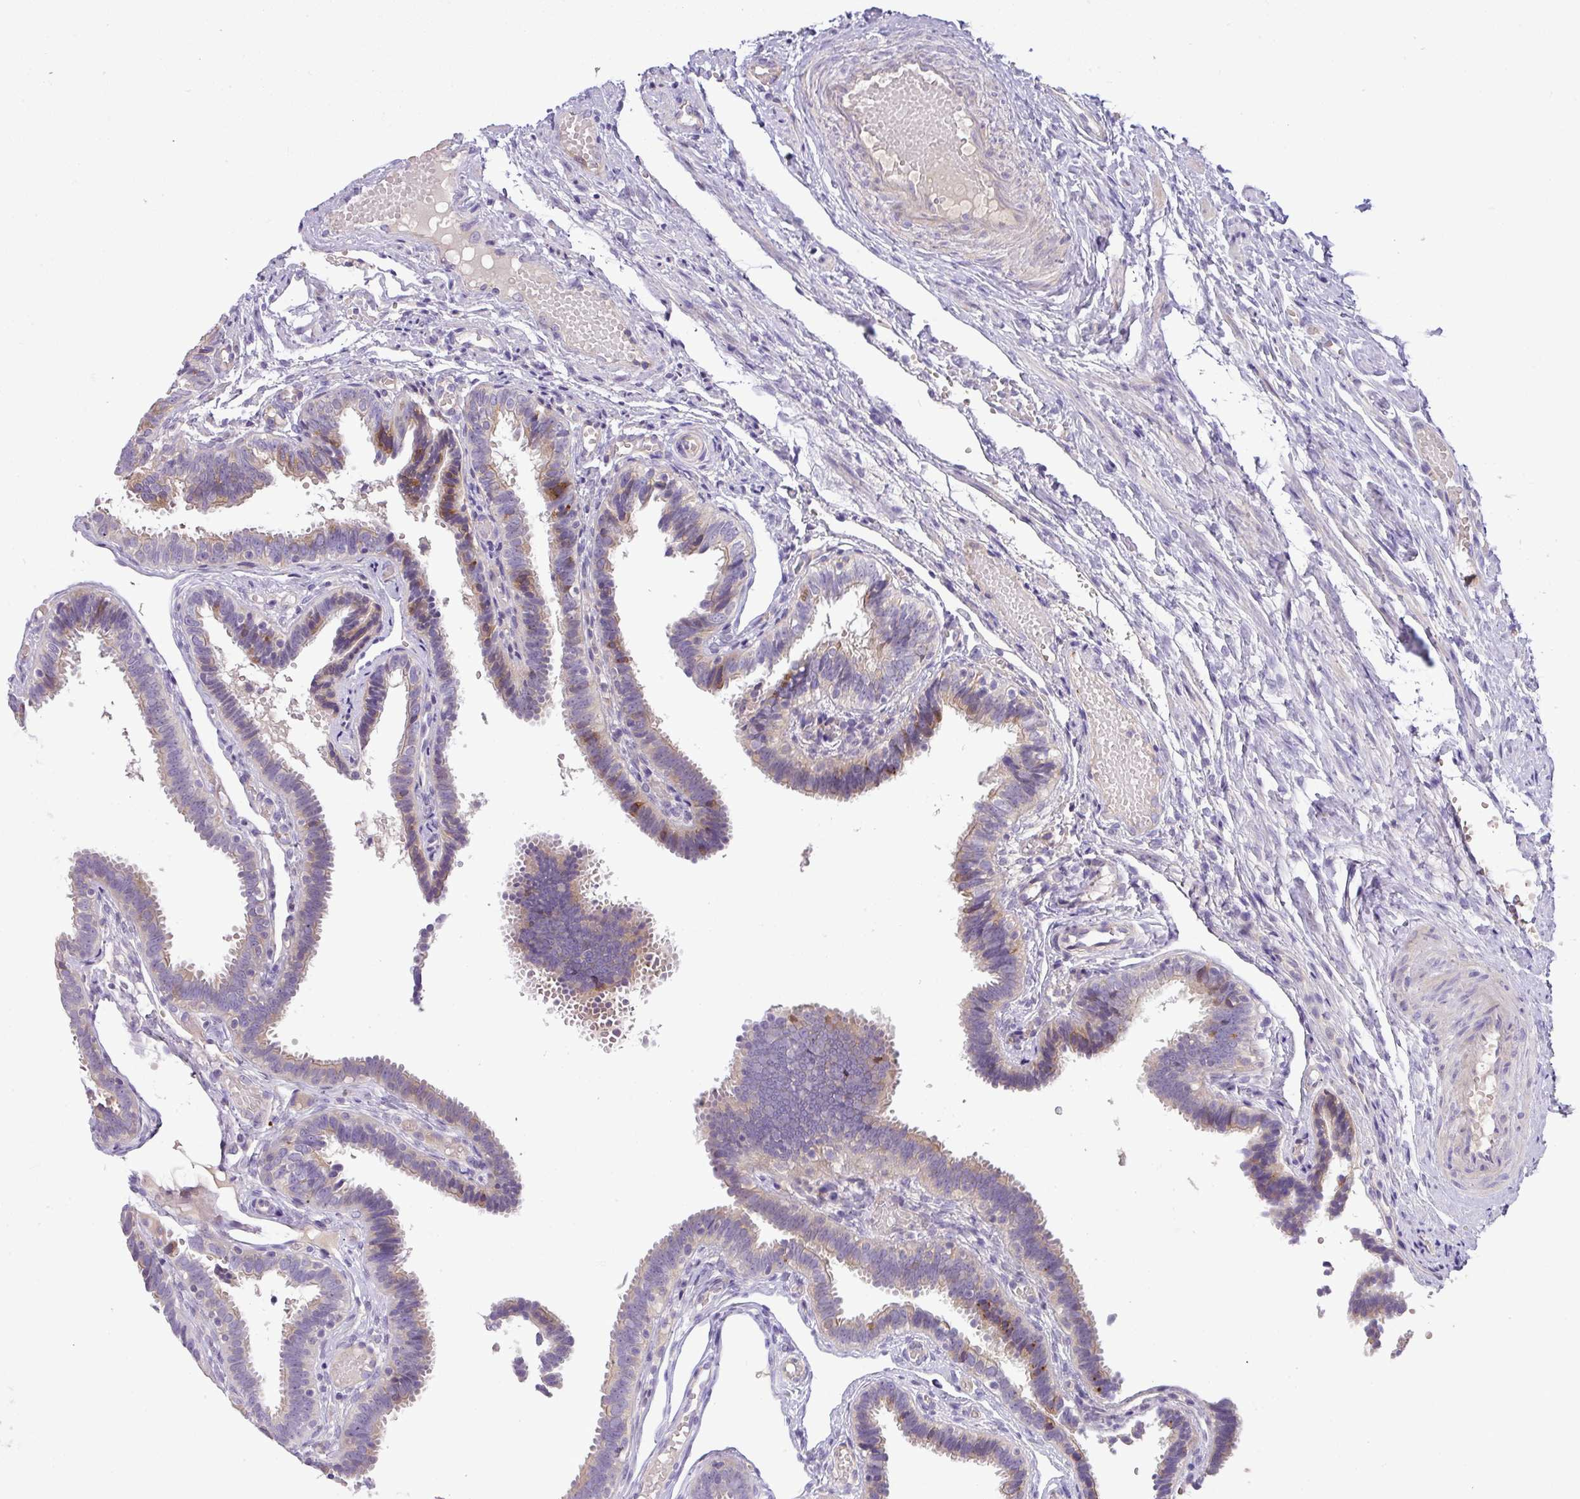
{"staining": {"intensity": "moderate", "quantity": "<25%", "location": "cytoplasmic/membranous"}, "tissue": "fallopian tube", "cell_type": "Glandular cells", "image_type": "normal", "snomed": [{"axis": "morphology", "description": "Normal tissue, NOS"}, {"axis": "topography", "description": "Fallopian tube"}], "caption": "A photomicrograph of human fallopian tube stained for a protein demonstrates moderate cytoplasmic/membranous brown staining in glandular cells. (DAB (3,3'-diaminobenzidine) IHC, brown staining for protein, blue staining for nuclei).", "gene": "PIK3R5", "patient": {"sex": "female", "age": 37}}